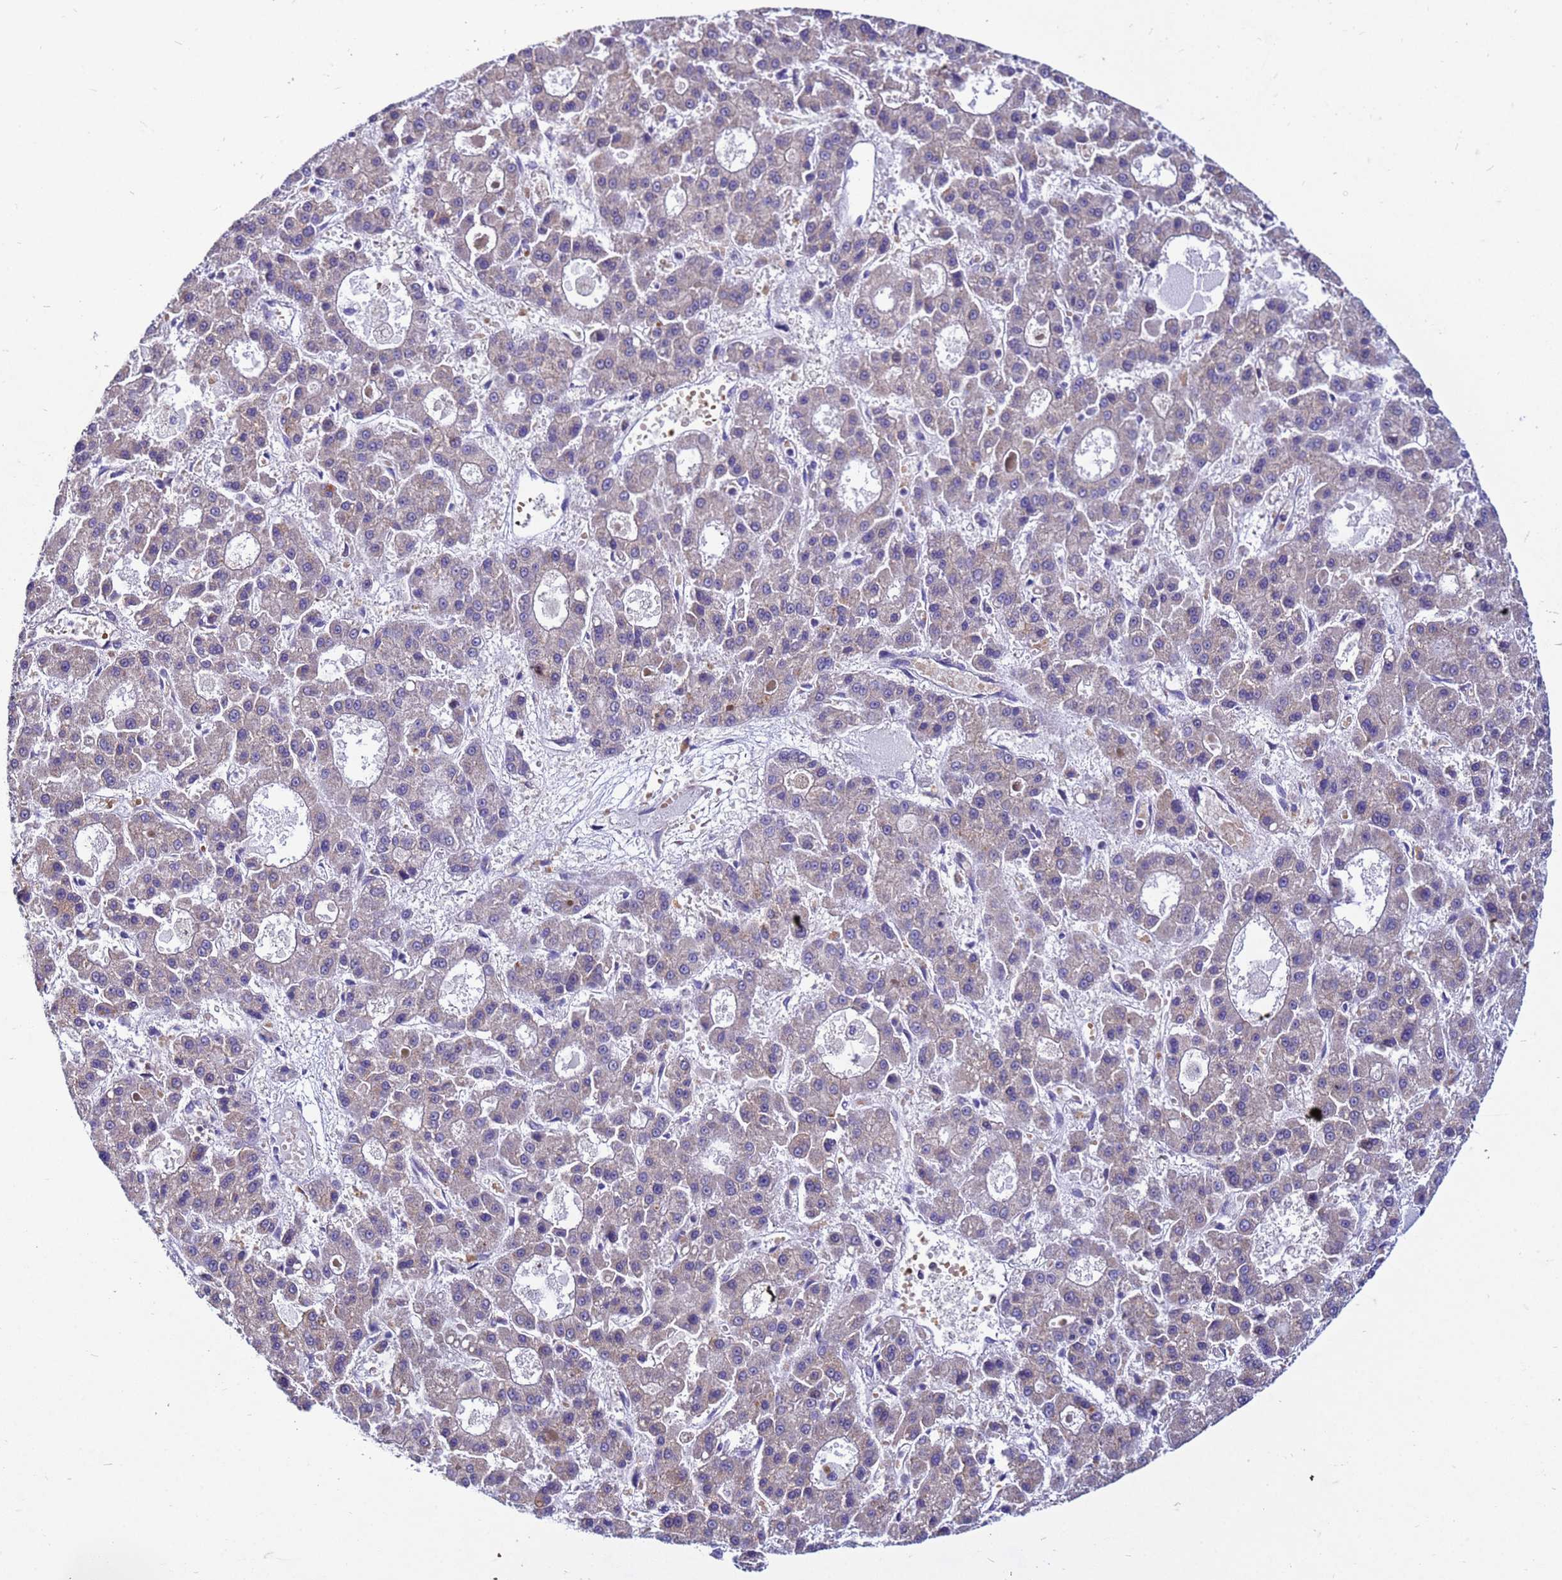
{"staining": {"intensity": "negative", "quantity": "none", "location": "none"}, "tissue": "liver cancer", "cell_type": "Tumor cells", "image_type": "cancer", "snomed": [{"axis": "morphology", "description": "Carcinoma, Hepatocellular, NOS"}, {"axis": "topography", "description": "Liver"}], "caption": "A histopathology image of human liver hepatocellular carcinoma is negative for staining in tumor cells.", "gene": "PKD1", "patient": {"sex": "male", "age": 70}}